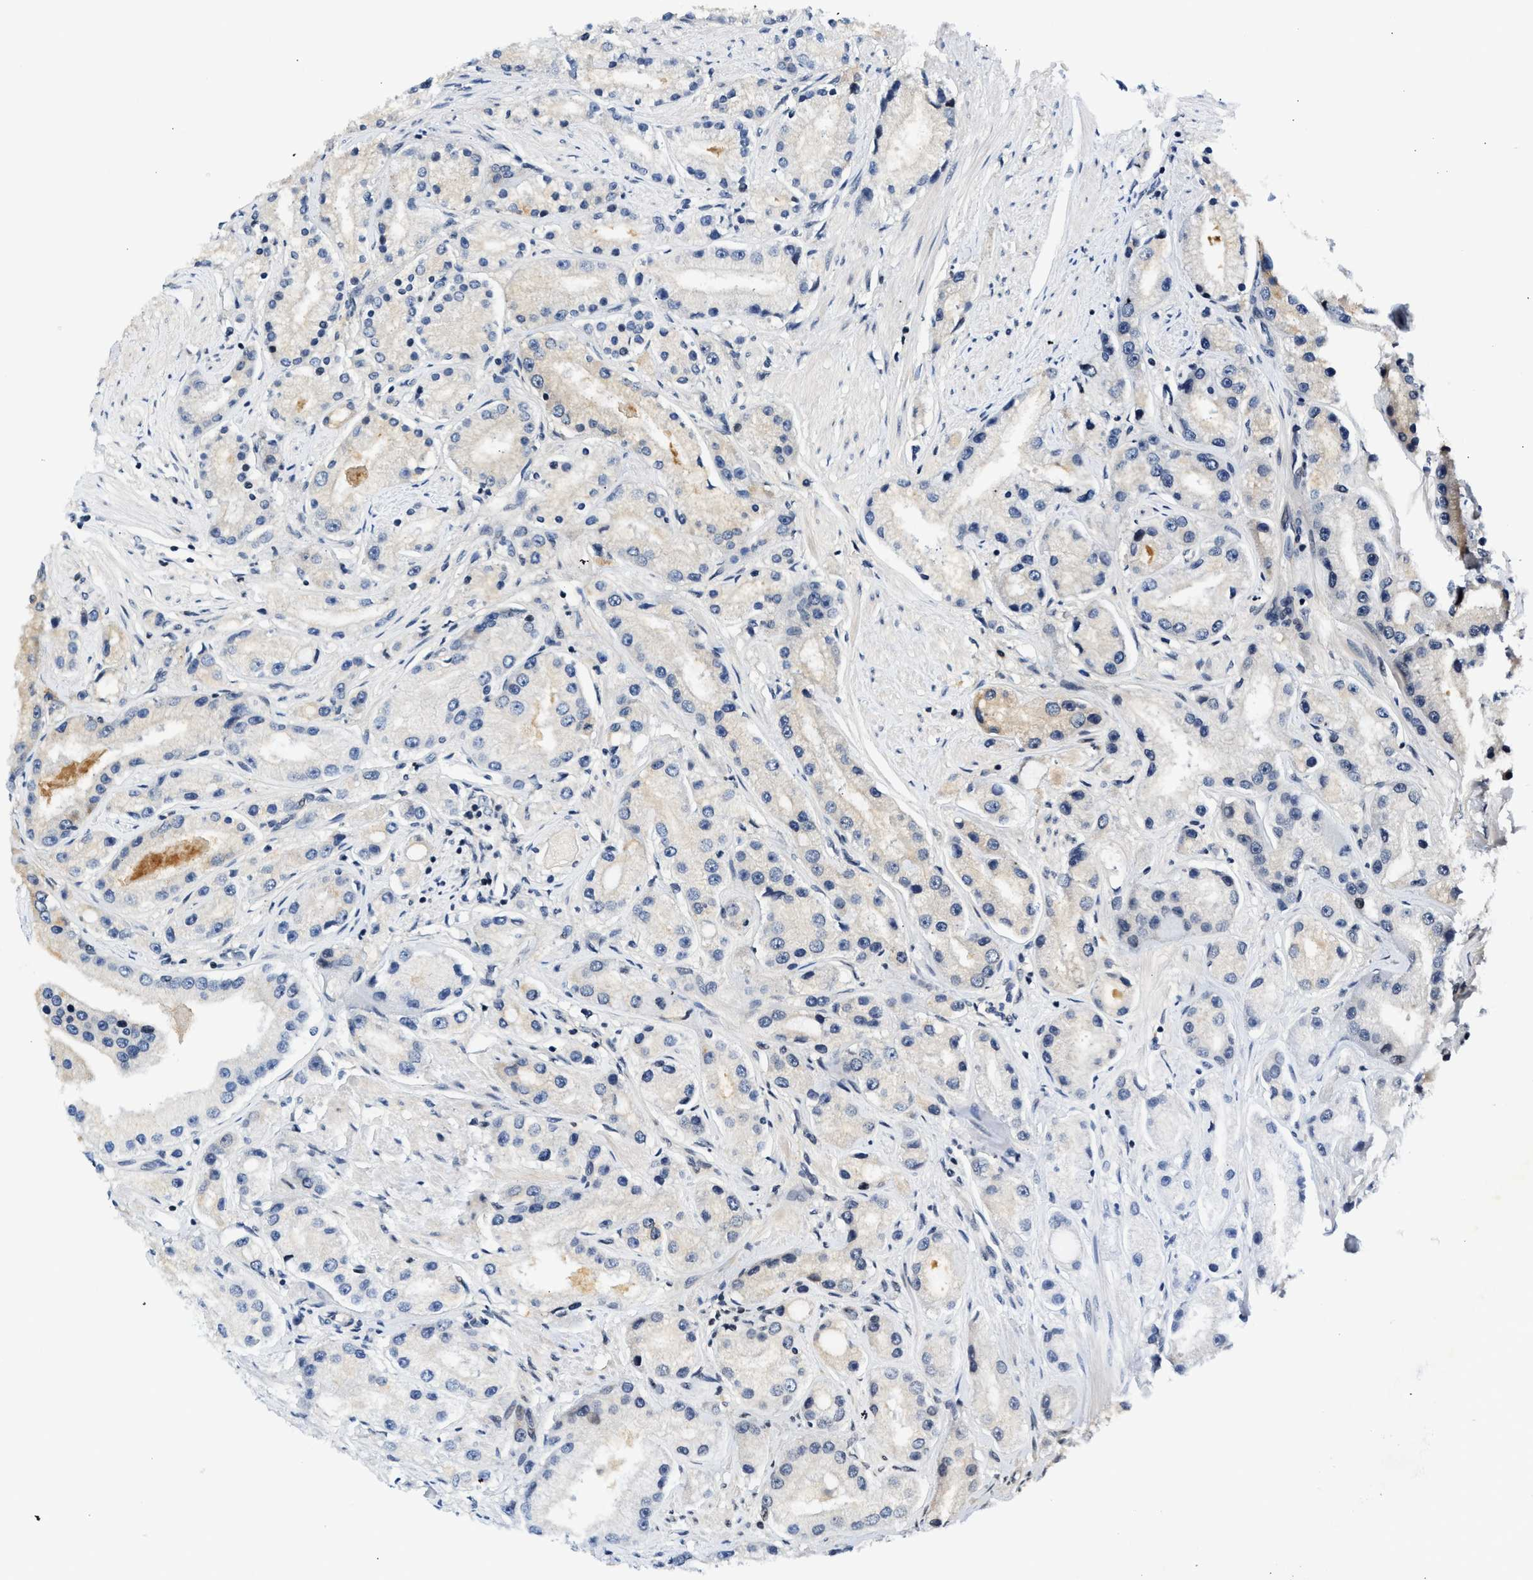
{"staining": {"intensity": "moderate", "quantity": "<25%", "location": "cytoplasmic/membranous"}, "tissue": "prostate cancer", "cell_type": "Tumor cells", "image_type": "cancer", "snomed": [{"axis": "morphology", "description": "Adenocarcinoma, Low grade"}, {"axis": "topography", "description": "Prostate"}], "caption": "Immunohistochemical staining of prostate adenocarcinoma (low-grade) exhibits low levels of moderate cytoplasmic/membranous expression in about <25% of tumor cells.", "gene": "OLIG3", "patient": {"sex": "male", "age": 63}}